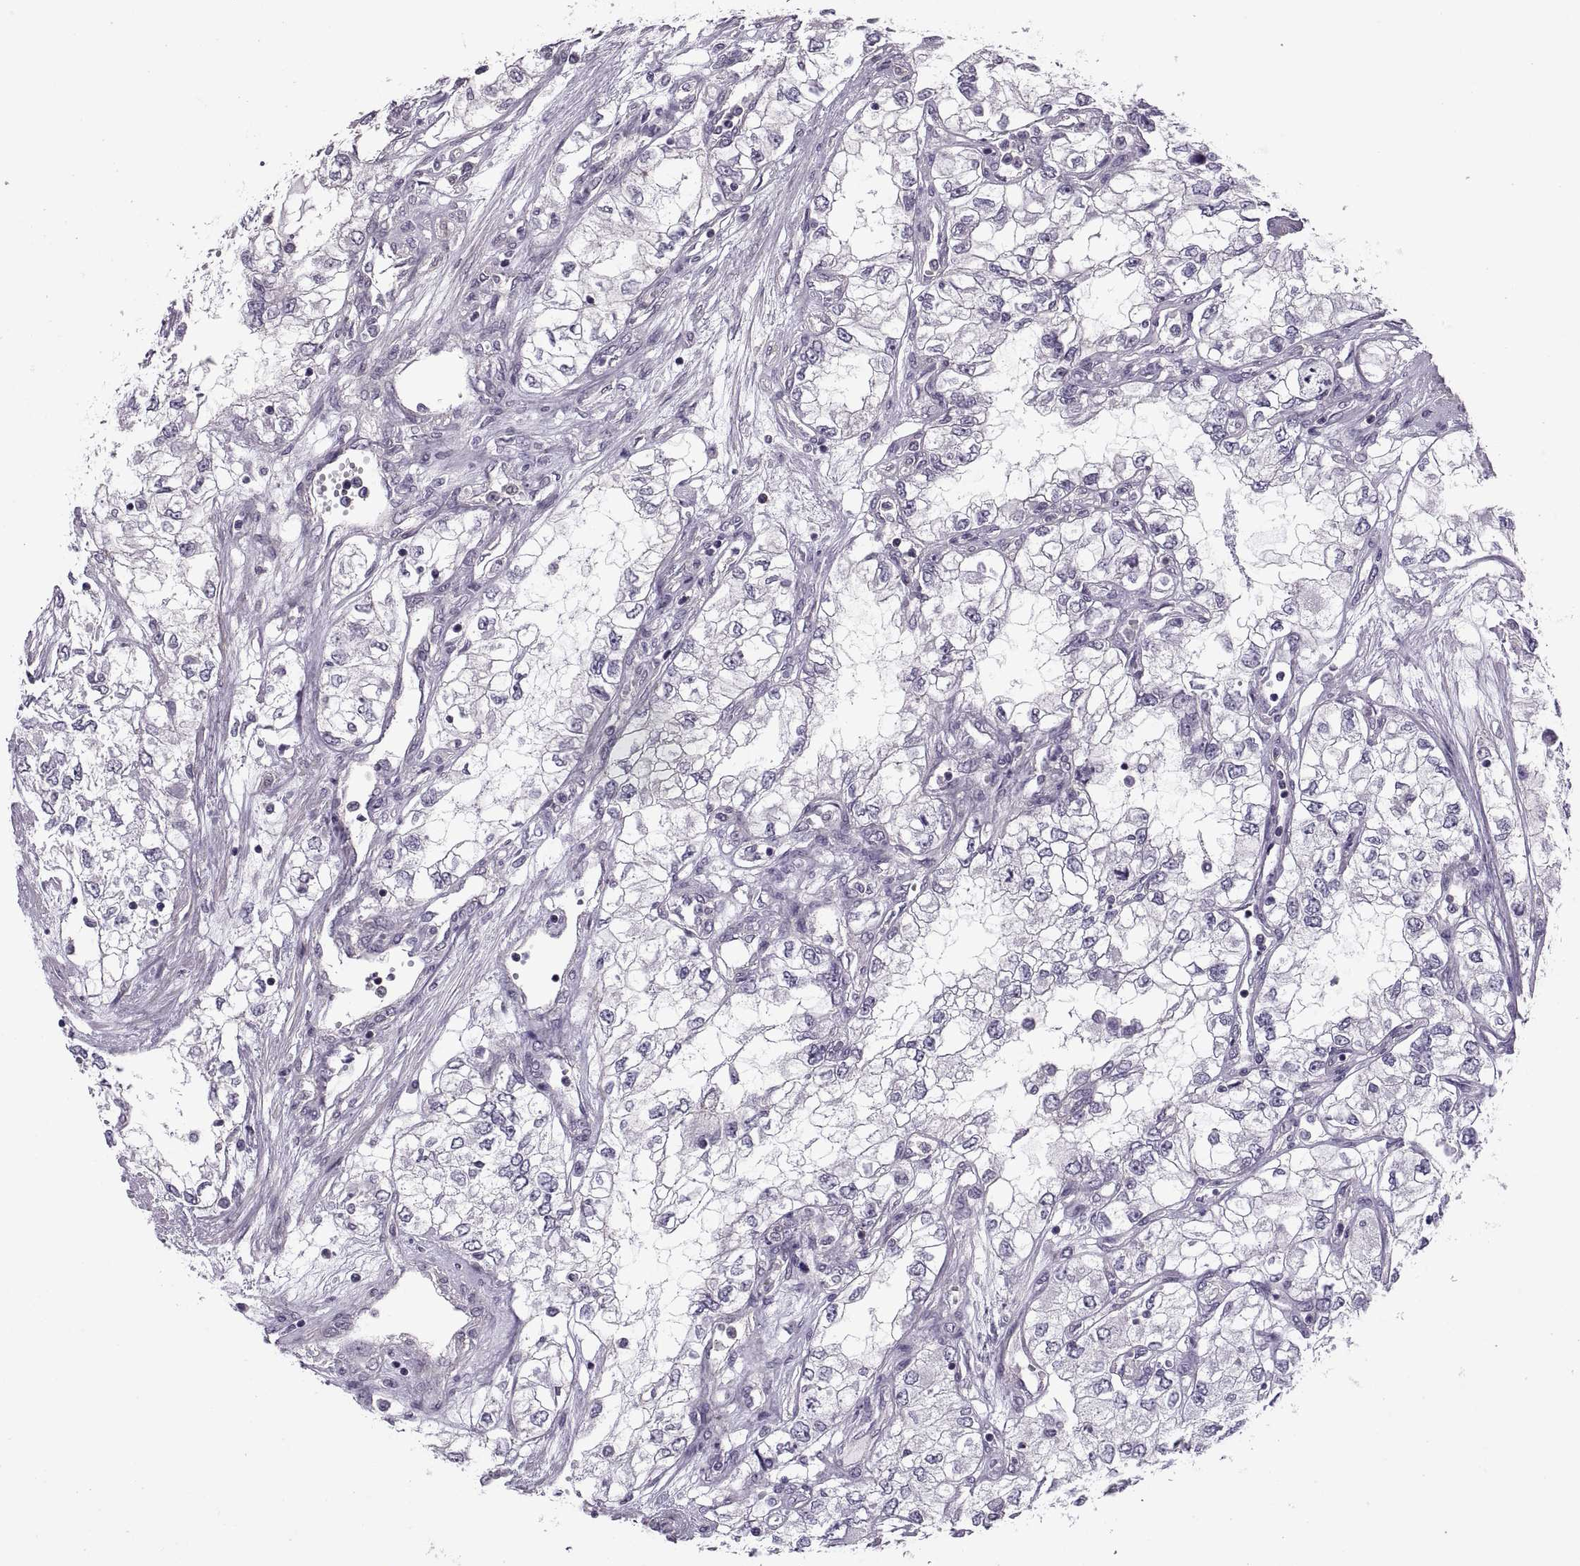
{"staining": {"intensity": "negative", "quantity": "none", "location": "none"}, "tissue": "renal cancer", "cell_type": "Tumor cells", "image_type": "cancer", "snomed": [{"axis": "morphology", "description": "Adenocarcinoma, NOS"}, {"axis": "topography", "description": "Kidney"}], "caption": "A photomicrograph of human renal adenocarcinoma is negative for staining in tumor cells. (DAB (3,3'-diaminobenzidine) immunohistochemistry with hematoxylin counter stain).", "gene": "ODF3", "patient": {"sex": "female", "age": 59}}